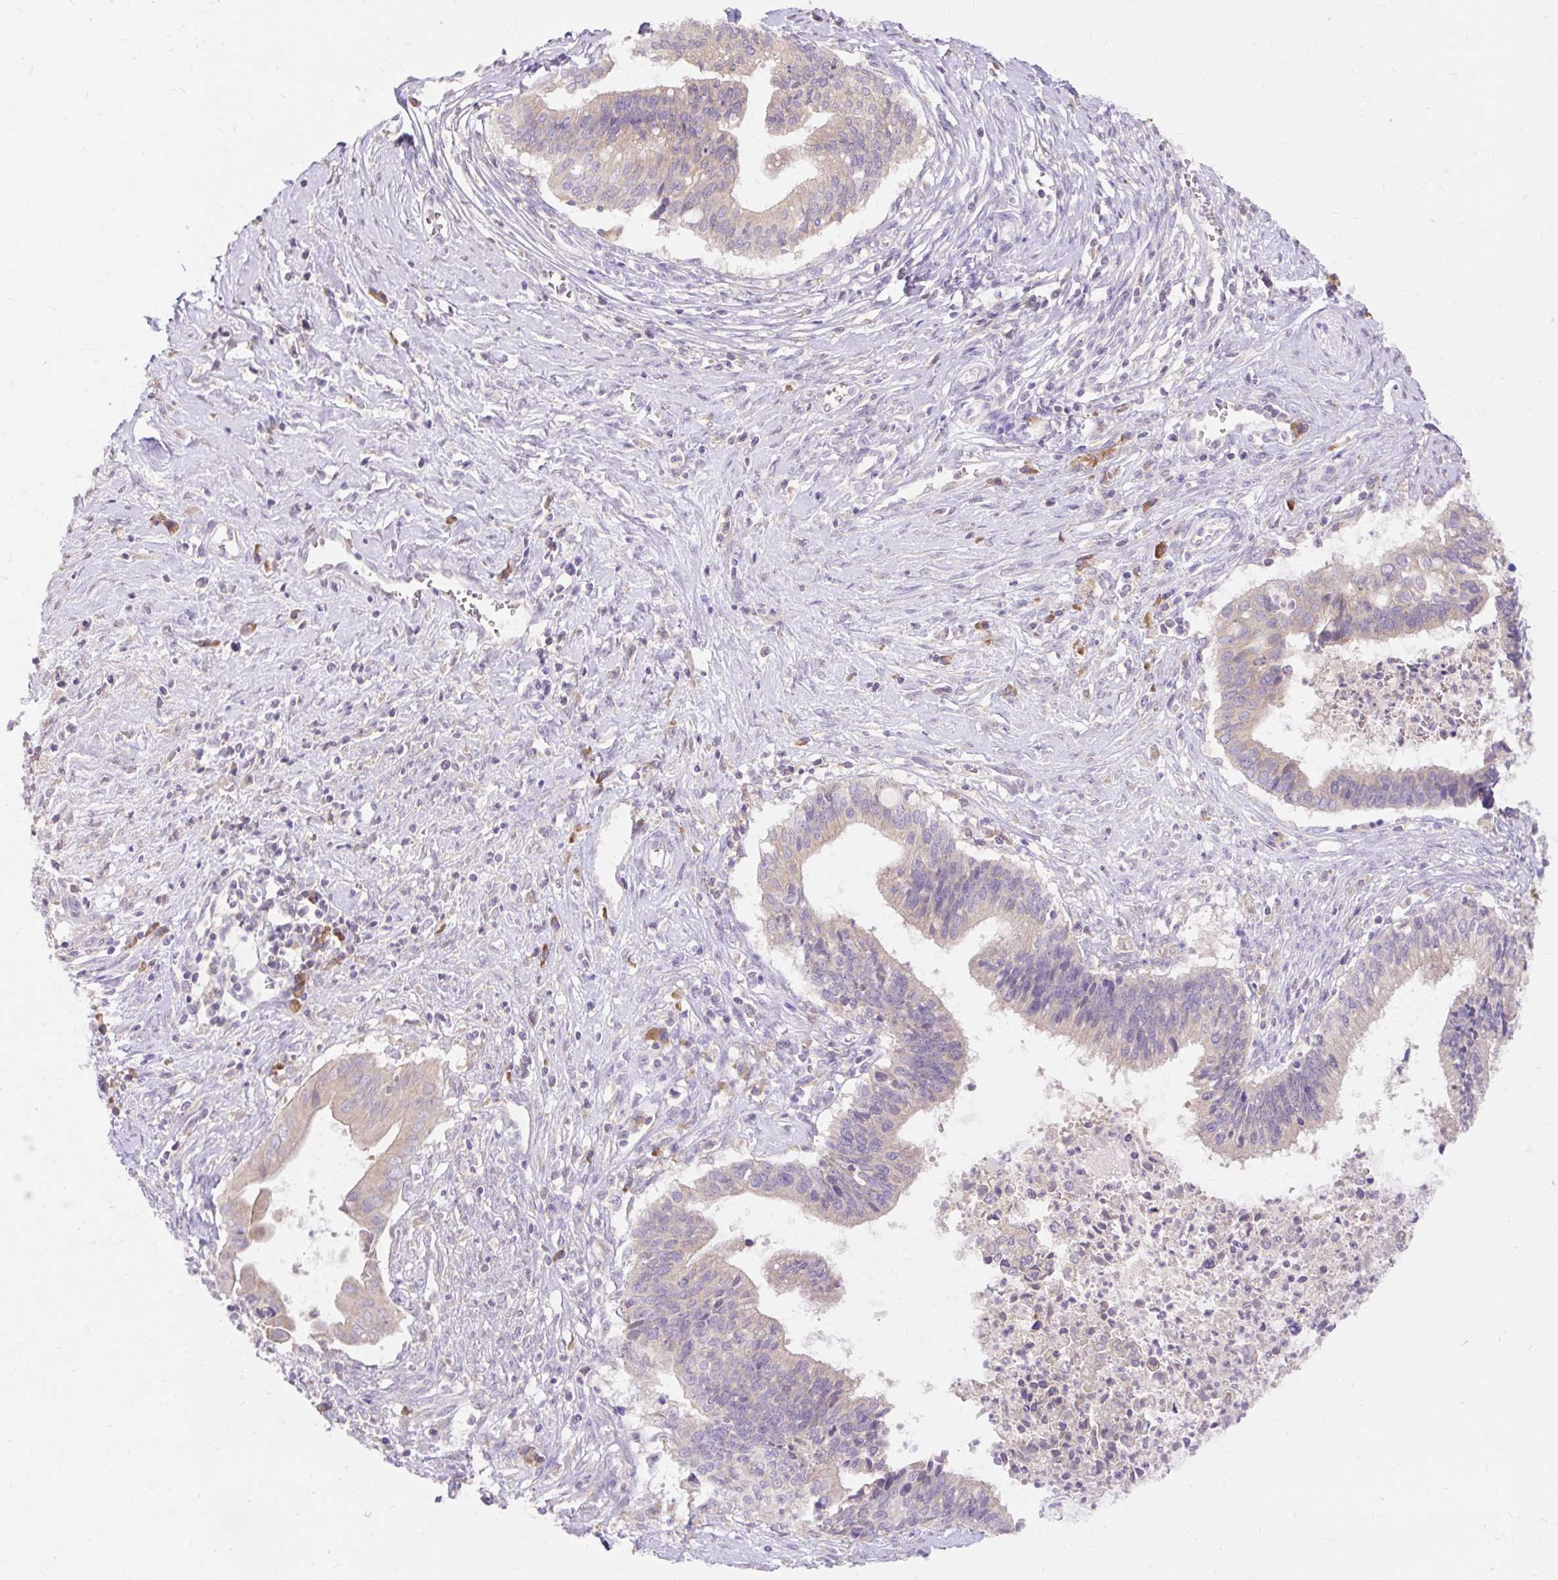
{"staining": {"intensity": "weak", "quantity": "25%-75%", "location": "cytoplasmic/membranous"}, "tissue": "cervical cancer", "cell_type": "Tumor cells", "image_type": "cancer", "snomed": [{"axis": "morphology", "description": "Adenocarcinoma, NOS"}, {"axis": "topography", "description": "Cervix"}], "caption": "Cervical cancer (adenocarcinoma) was stained to show a protein in brown. There is low levels of weak cytoplasmic/membranous expression in approximately 25%-75% of tumor cells. The staining was performed using DAB, with brown indicating positive protein expression. Nuclei are stained blue with hematoxylin.", "gene": "SEC63", "patient": {"sex": "female", "age": 44}}